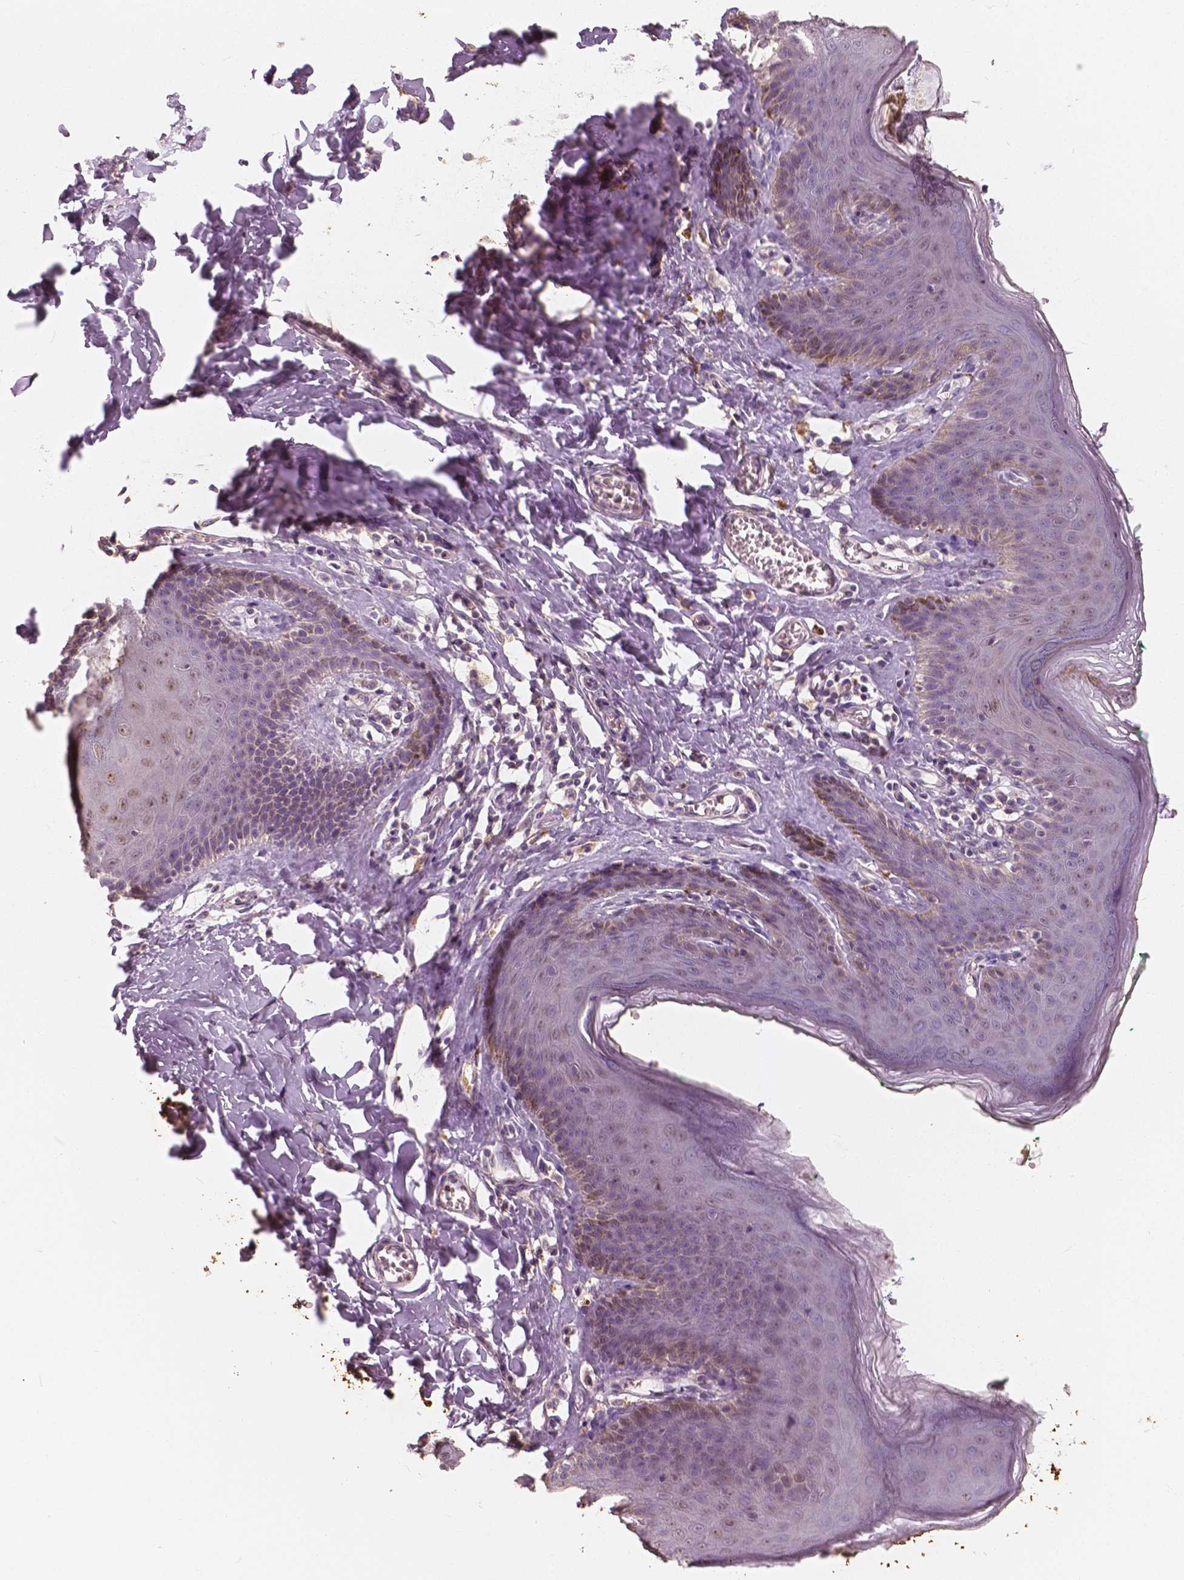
{"staining": {"intensity": "weak", "quantity": "<25%", "location": "cytoplasmic/membranous,nuclear"}, "tissue": "skin", "cell_type": "Epidermal cells", "image_type": "normal", "snomed": [{"axis": "morphology", "description": "Normal tissue, NOS"}, {"axis": "topography", "description": "Vulva"}, {"axis": "topography", "description": "Peripheral nerve tissue"}], "caption": "Protein analysis of benign skin reveals no significant positivity in epidermal cells. (Brightfield microscopy of DAB immunohistochemistry (IHC) at high magnification).", "gene": "SAT2", "patient": {"sex": "female", "age": 66}}